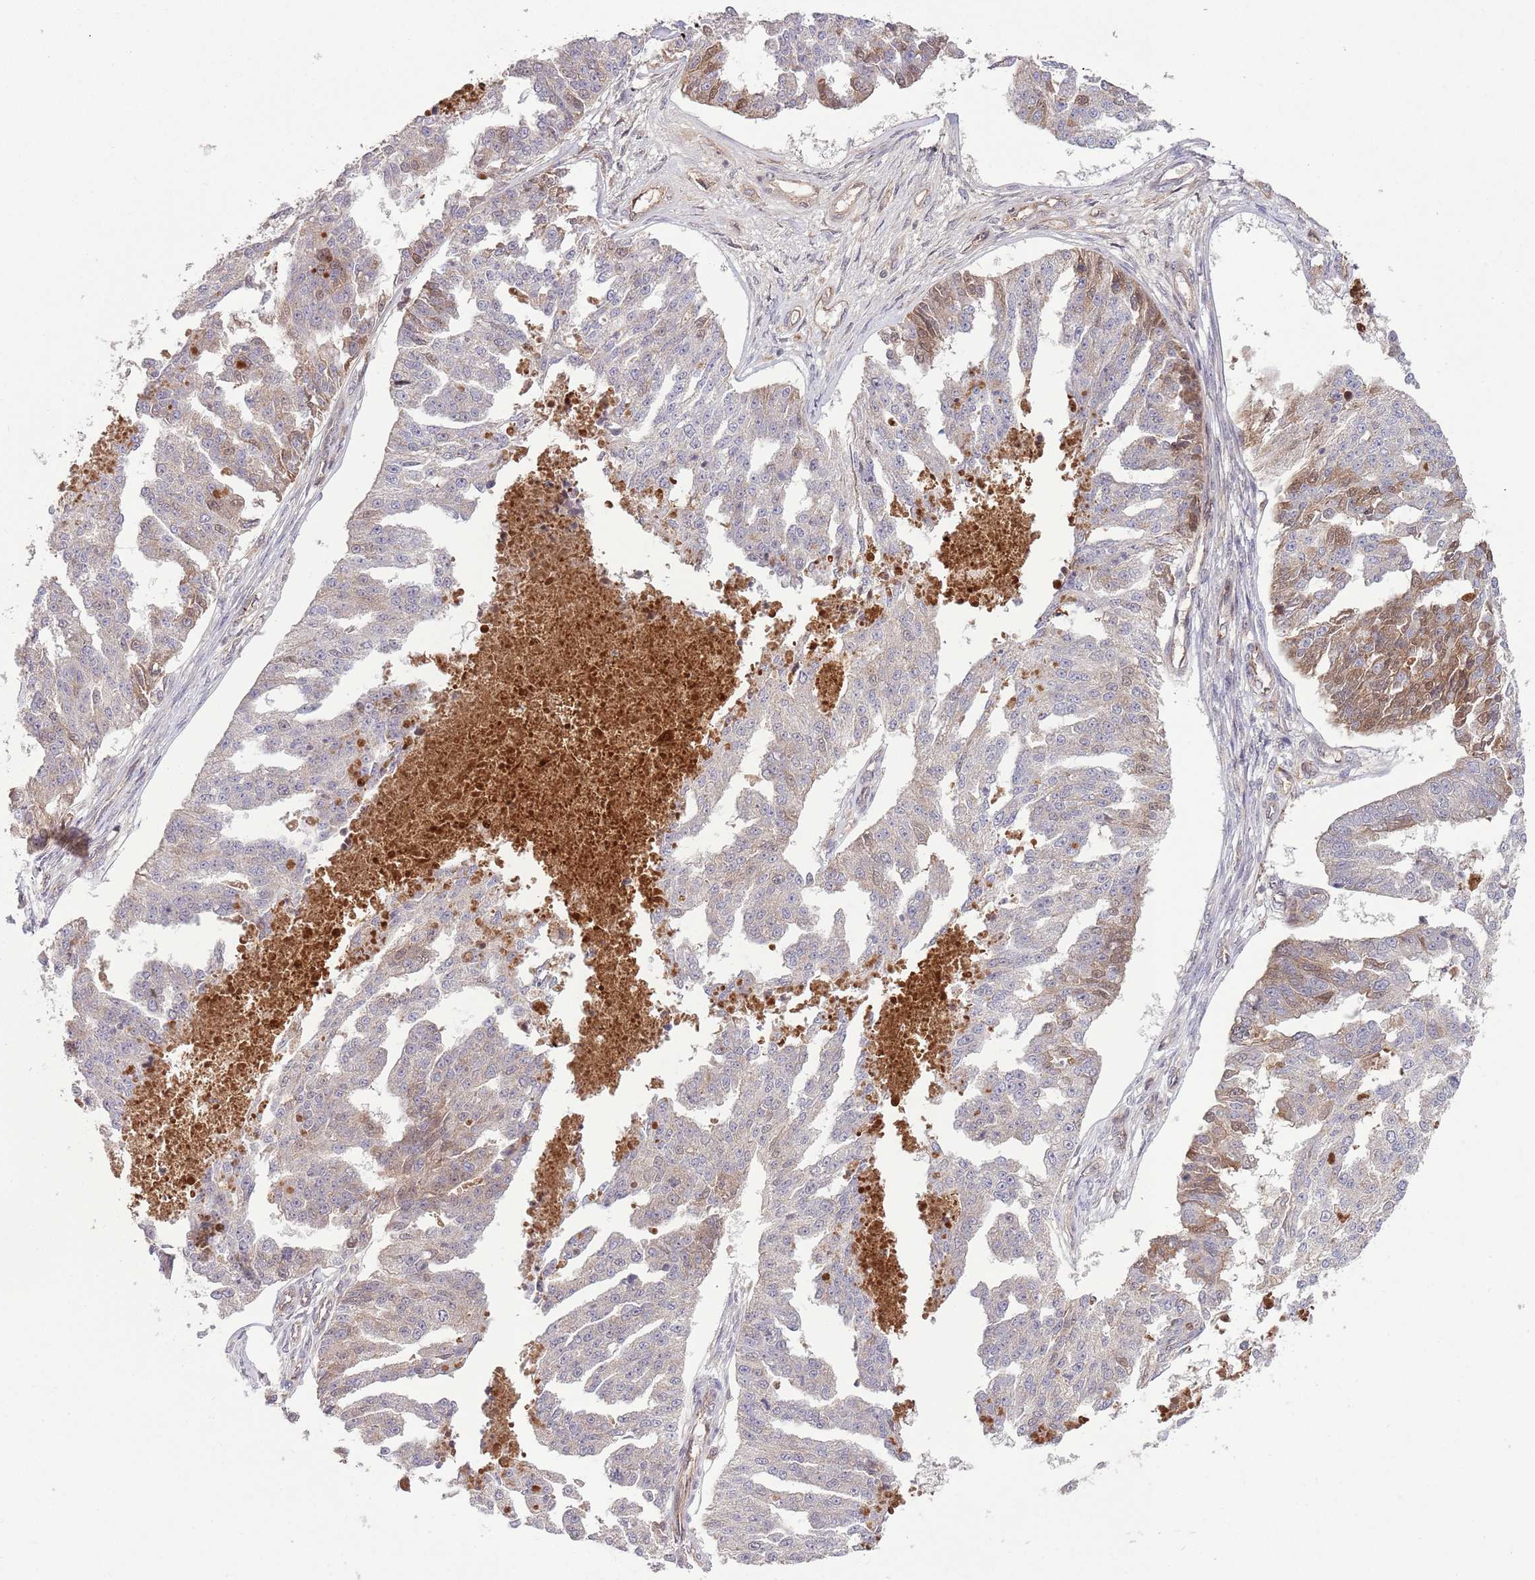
{"staining": {"intensity": "moderate", "quantity": "<25%", "location": "cytoplasmic/membranous,nuclear"}, "tissue": "ovarian cancer", "cell_type": "Tumor cells", "image_type": "cancer", "snomed": [{"axis": "morphology", "description": "Cystadenocarcinoma, serous, NOS"}, {"axis": "topography", "description": "Ovary"}], "caption": "Protein expression by immunohistochemistry (IHC) demonstrates moderate cytoplasmic/membranous and nuclear expression in approximately <25% of tumor cells in ovarian cancer.", "gene": "DPP10", "patient": {"sex": "female", "age": 58}}